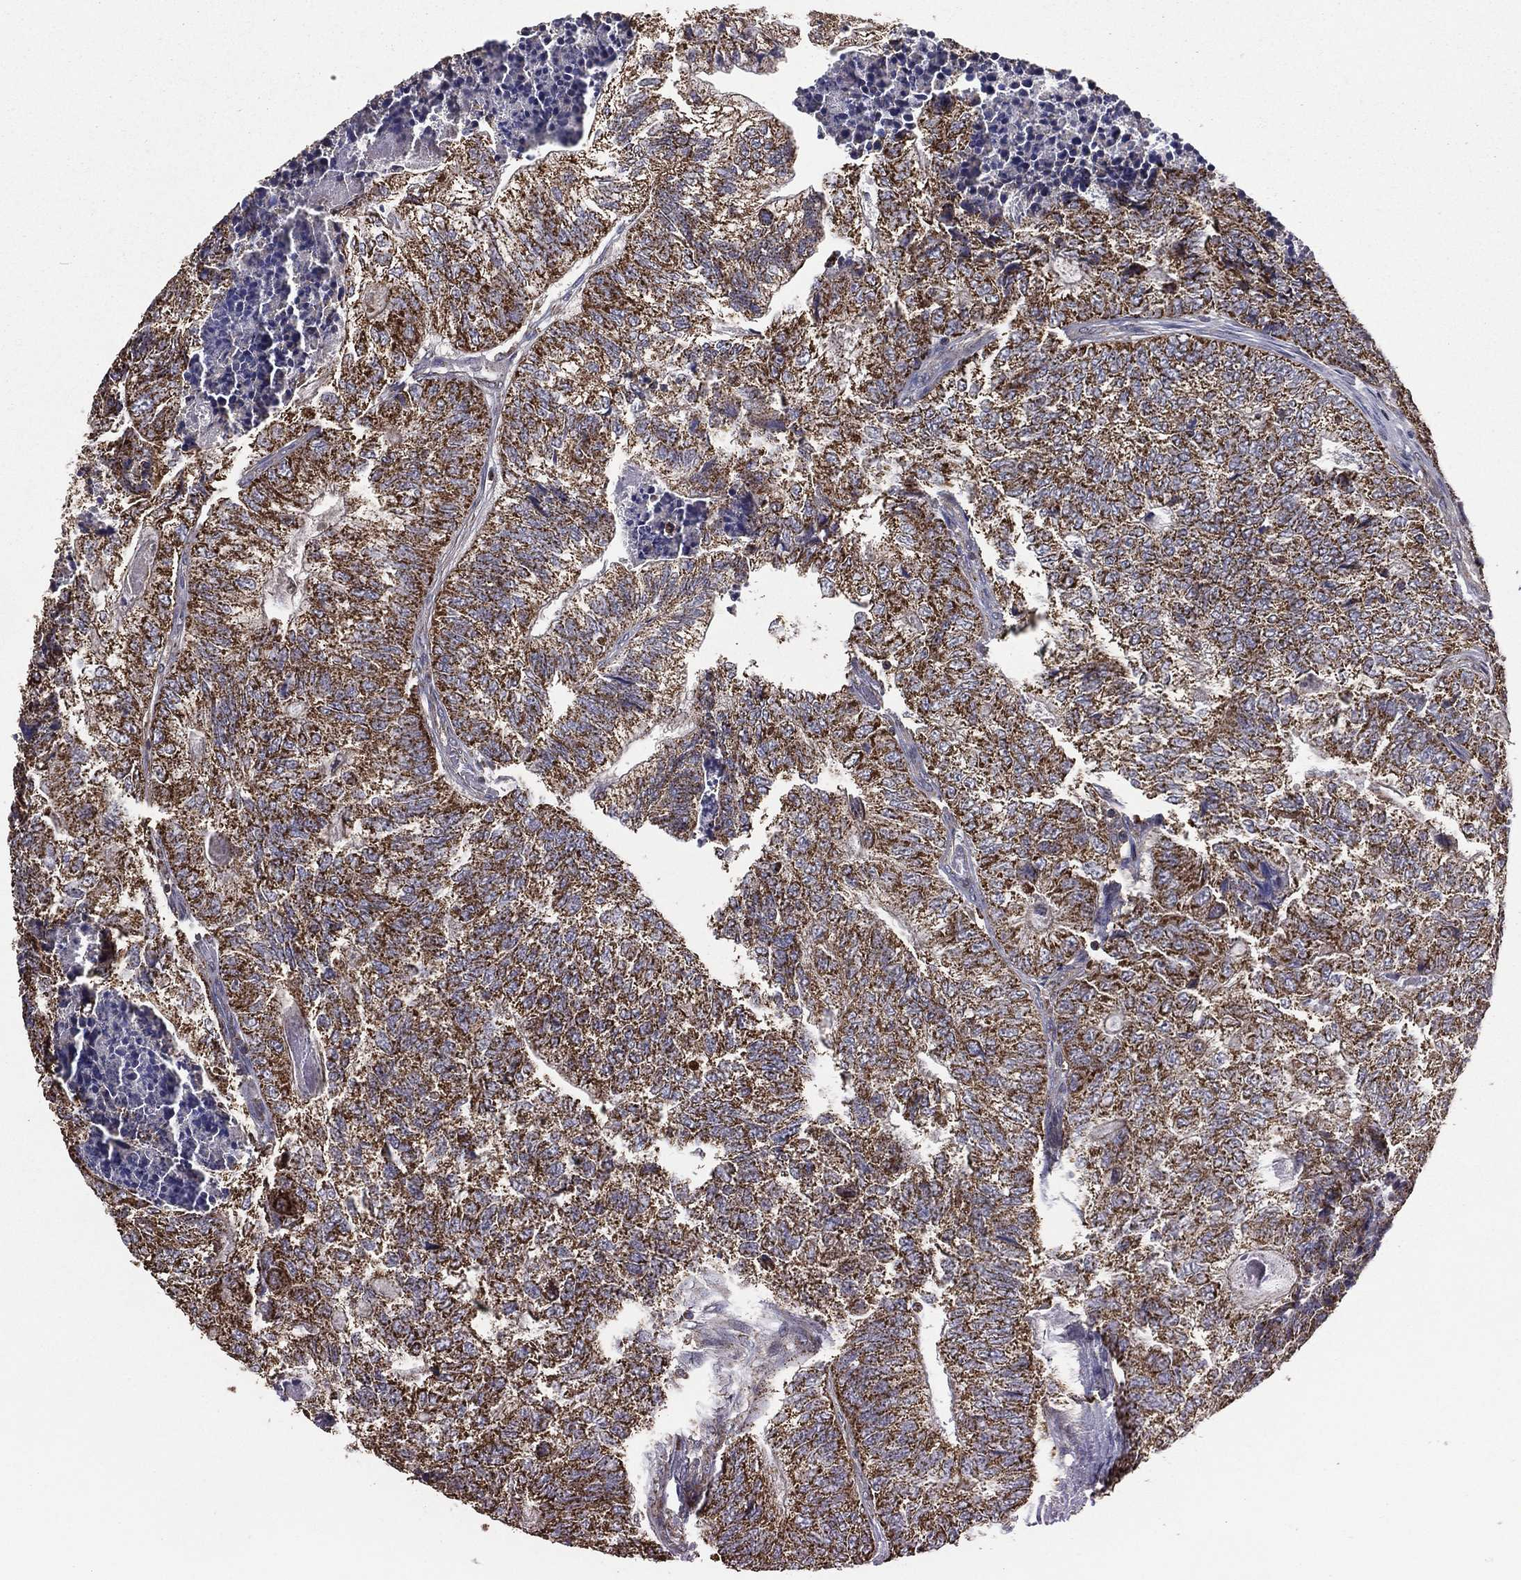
{"staining": {"intensity": "strong", "quantity": ">75%", "location": "cytoplasmic/membranous"}, "tissue": "colorectal cancer", "cell_type": "Tumor cells", "image_type": "cancer", "snomed": [{"axis": "morphology", "description": "Adenocarcinoma, NOS"}, {"axis": "topography", "description": "Colon"}], "caption": "The immunohistochemical stain highlights strong cytoplasmic/membranous positivity in tumor cells of colorectal adenocarcinoma tissue.", "gene": "RIGI", "patient": {"sex": "female", "age": 67}}